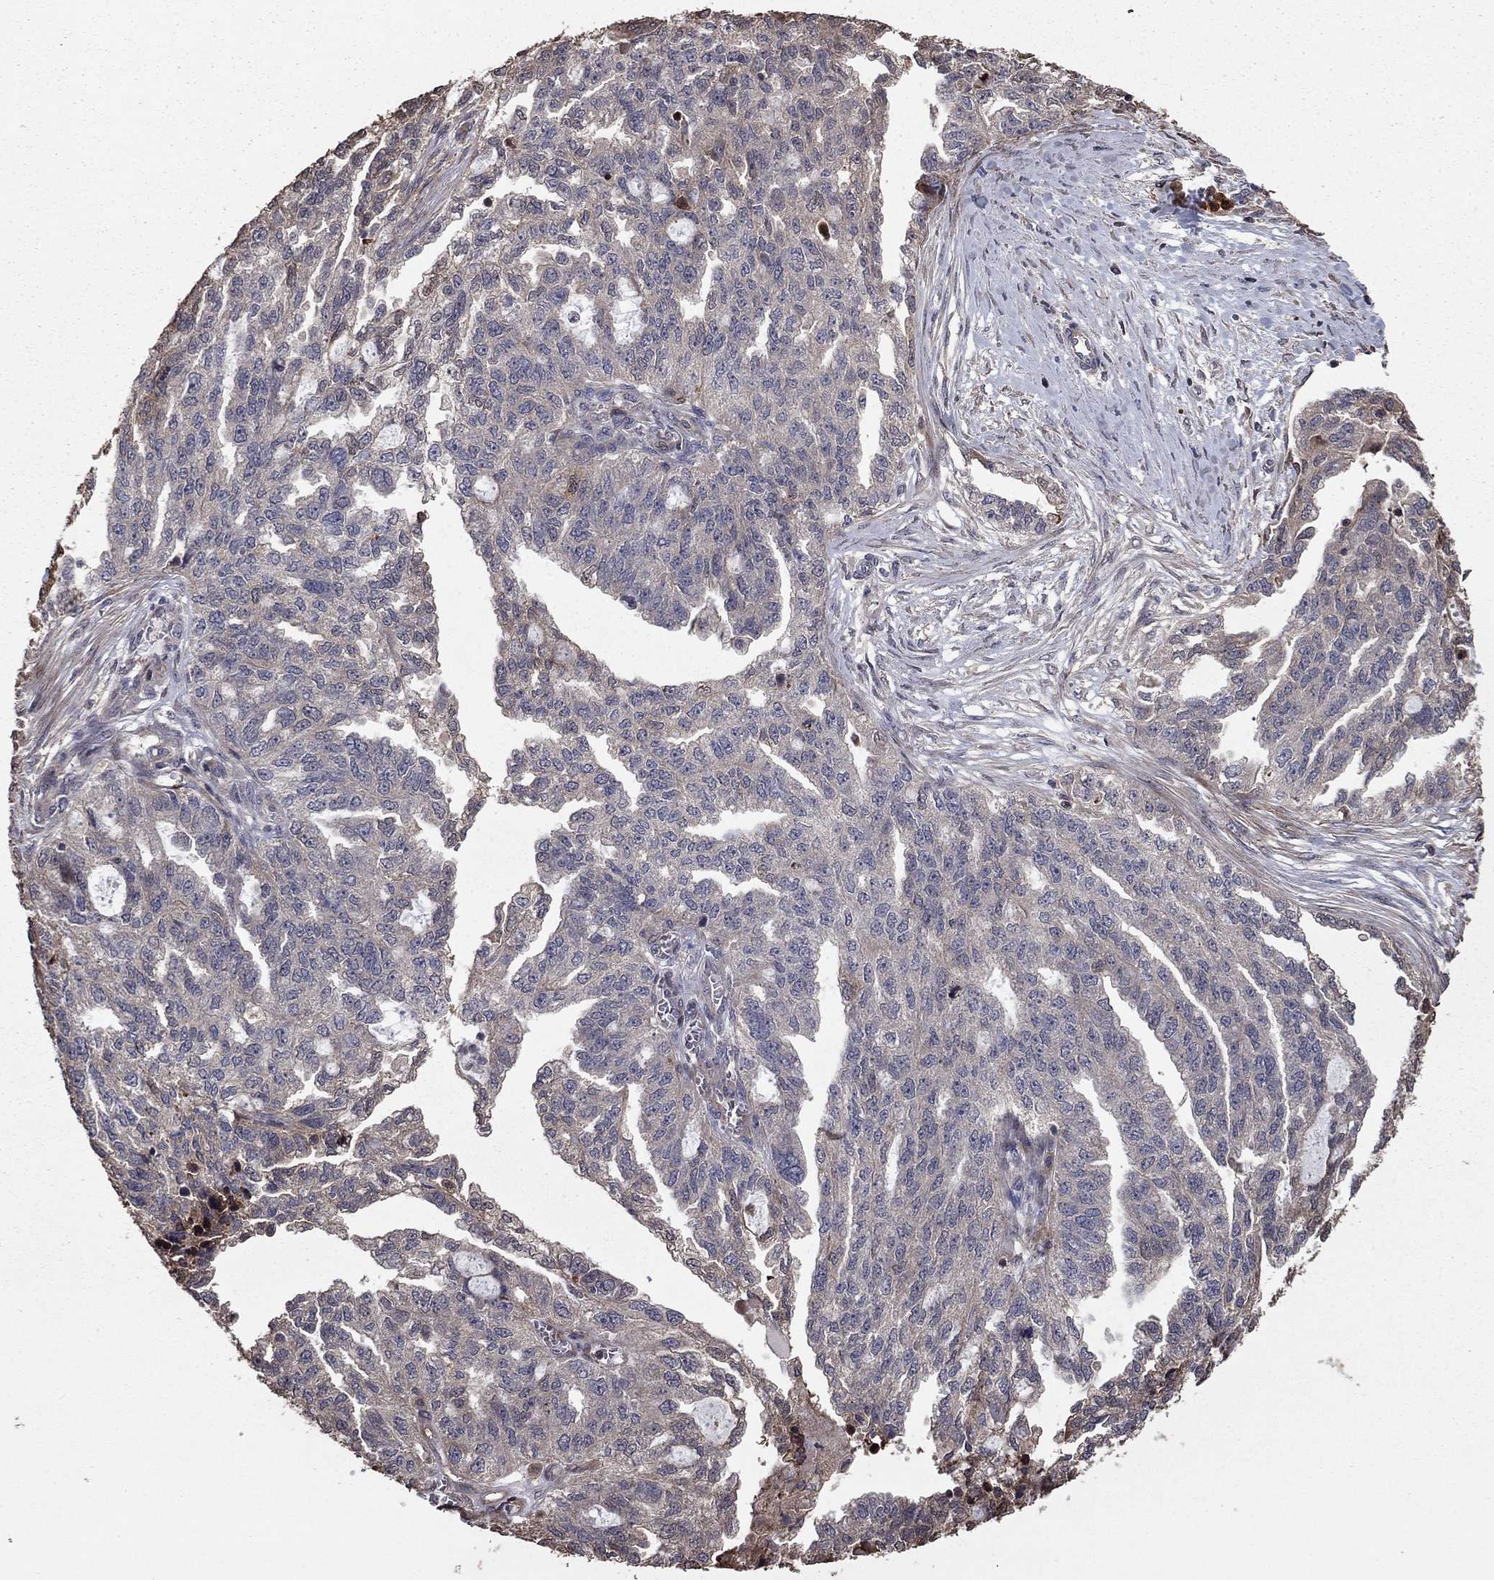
{"staining": {"intensity": "negative", "quantity": "none", "location": "none"}, "tissue": "ovarian cancer", "cell_type": "Tumor cells", "image_type": "cancer", "snomed": [{"axis": "morphology", "description": "Cystadenocarcinoma, serous, NOS"}, {"axis": "topography", "description": "Ovary"}], "caption": "This is a image of immunohistochemistry (IHC) staining of serous cystadenocarcinoma (ovarian), which shows no expression in tumor cells.", "gene": "GYG1", "patient": {"sex": "female", "age": 51}}